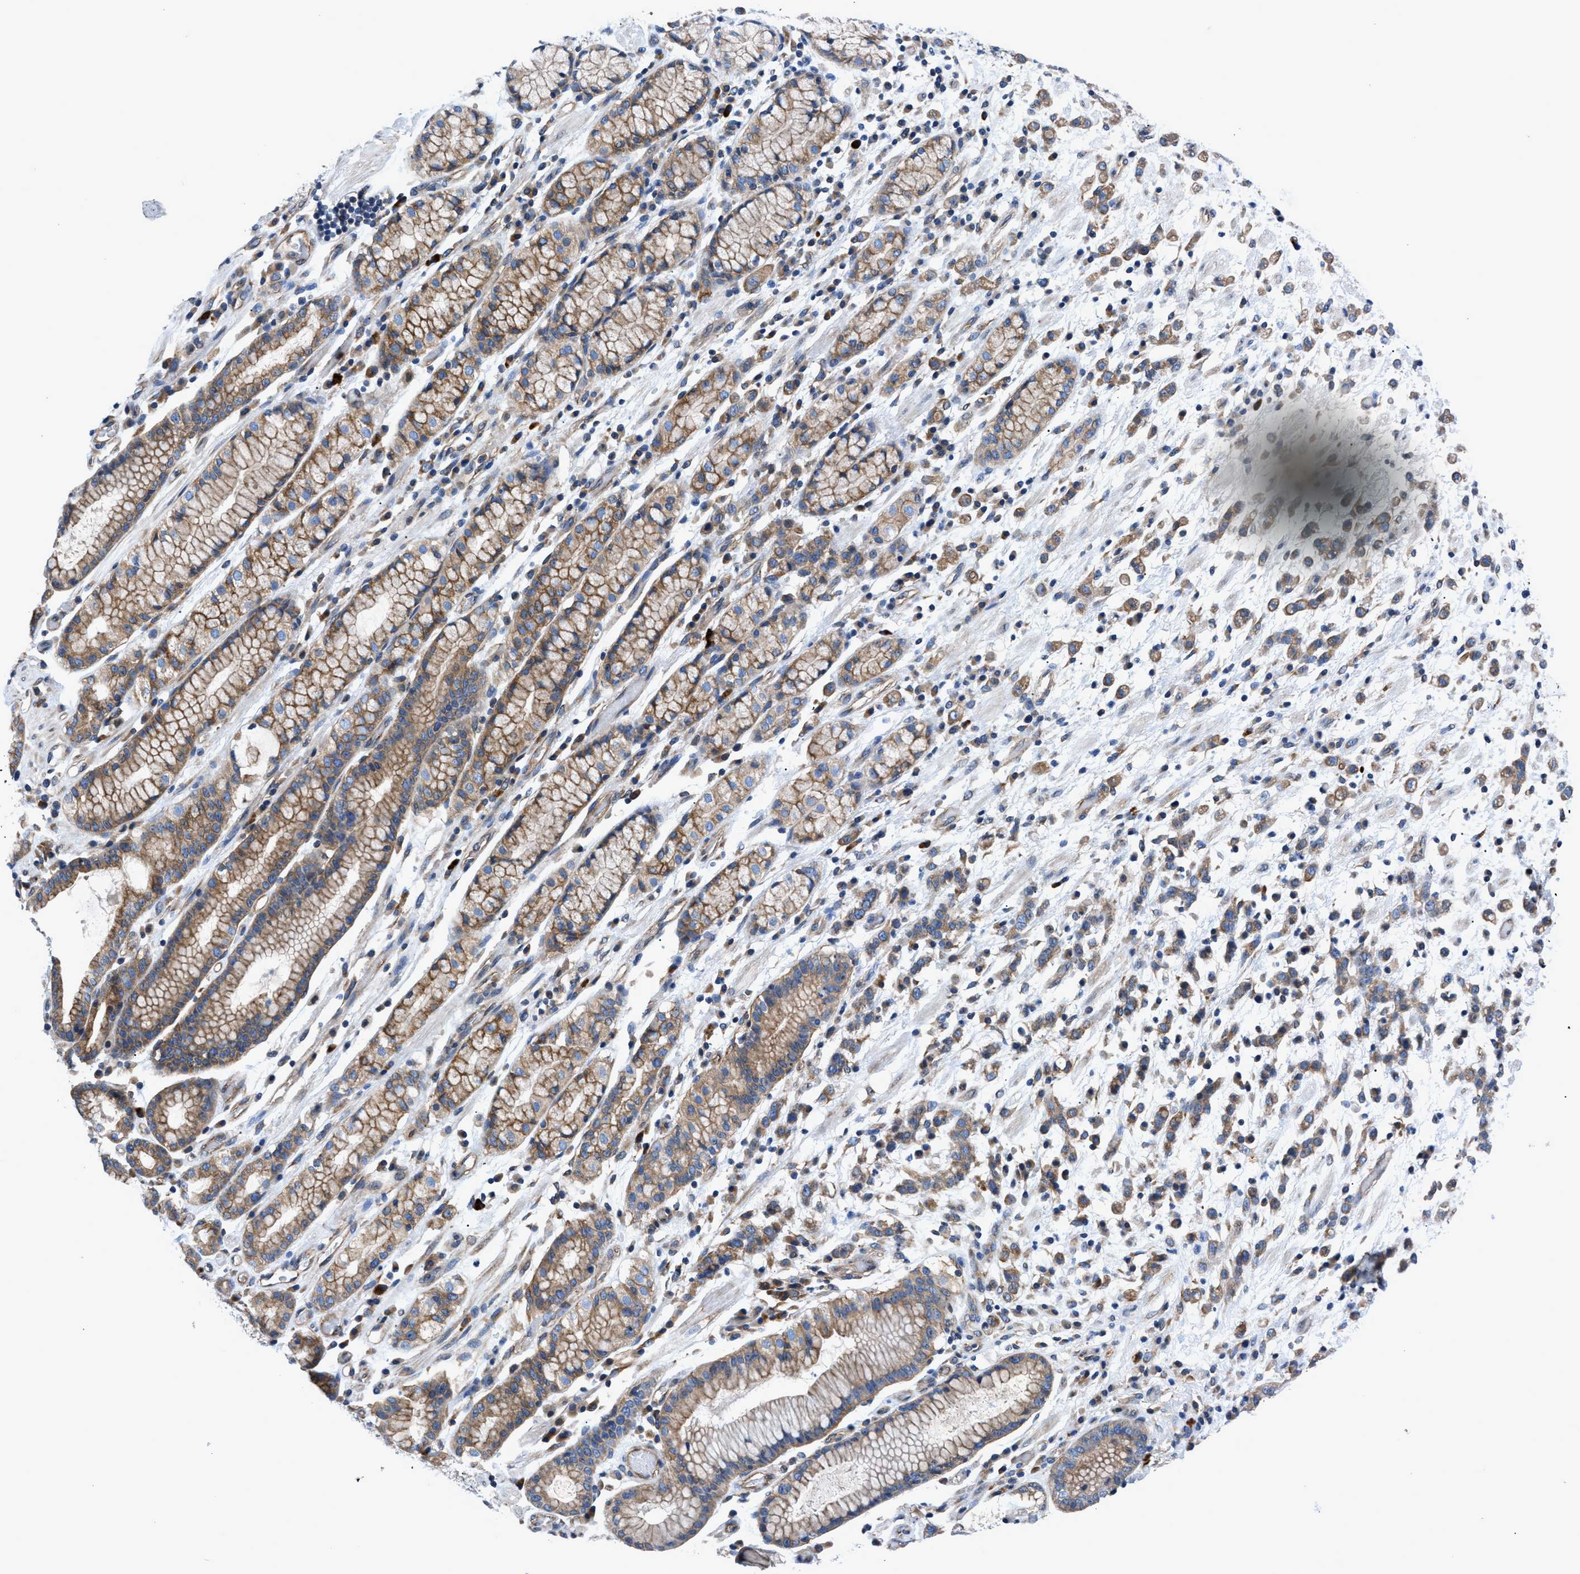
{"staining": {"intensity": "weak", "quantity": ">75%", "location": "cytoplasmic/membranous"}, "tissue": "stomach cancer", "cell_type": "Tumor cells", "image_type": "cancer", "snomed": [{"axis": "morphology", "description": "Adenocarcinoma, NOS"}, {"axis": "topography", "description": "Stomach, lower"}], "caption": "Weak cytoplasmic/membranous positivity is seen in about >75% of tumor cells in stomach adenocarcinoma. (Stains: DAB in brown, nuclei in blue, Microscopy: brightfield microscopy at high magnification).", "gene": "DMAC1", "patient": {"sex": "male", "age": 88}}